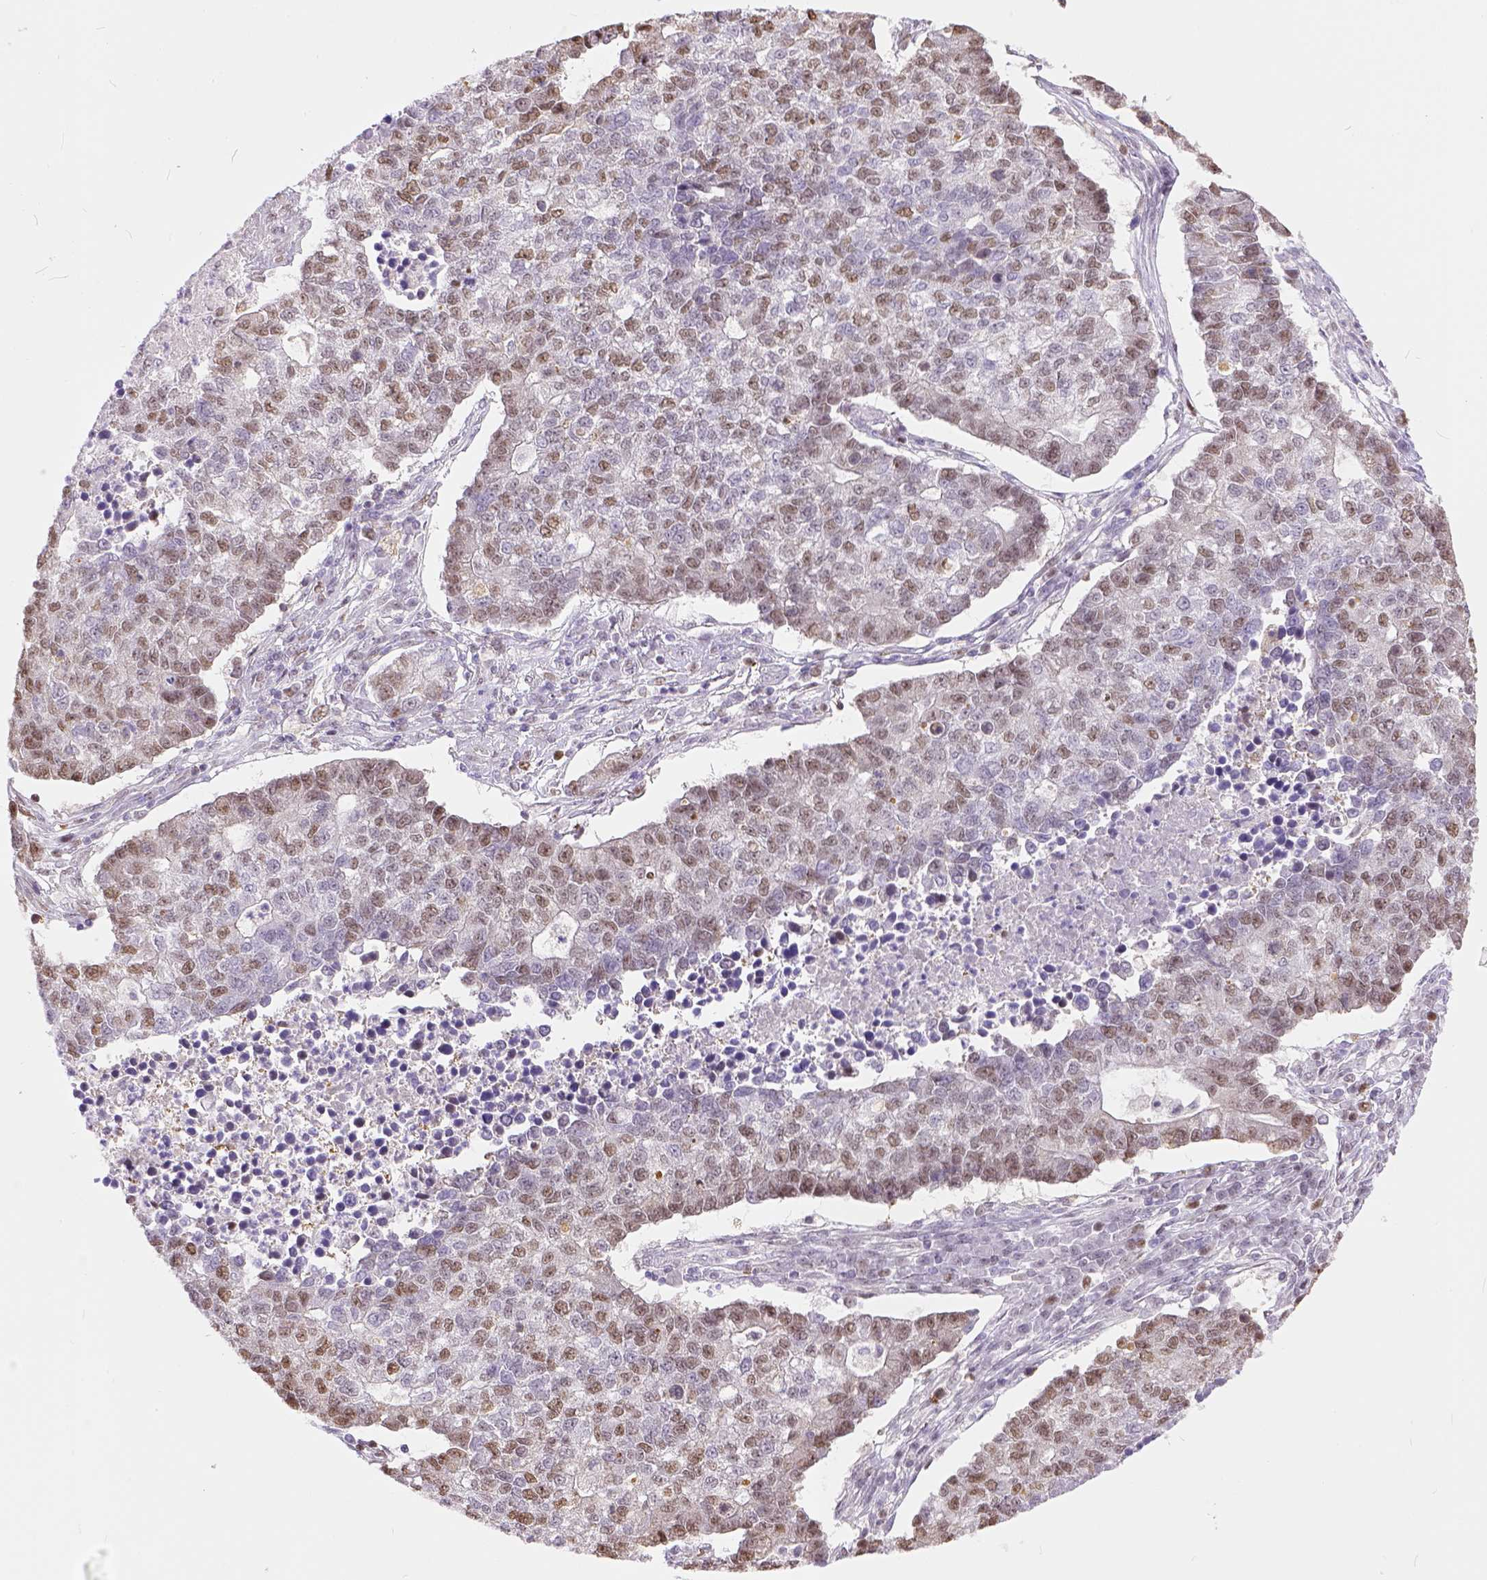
{"staining": {"intensity": "weak", "quantity": "25%-75%", "location": "nuclear"}, "tissue": "lung cancer", "cell_type": "Tumor cells", "image_type": "cancer", "snomed": [{"axis": "morphology", "description": "Adenocarcinoma, NOS"}, {"axis": "topography", "description": "Lung"}], "caption": "A low amount of weak nuclear expression is seen in about 25%-75% of tumor cells in adenocarcinoma (lung) tissue. (DAB (3,3'-diaminobenzidine) IHC, brown staining for protein, blue staining for nuclei).", "gene": "ERCC1", "patient": {"sex": "male", "age": 57}}